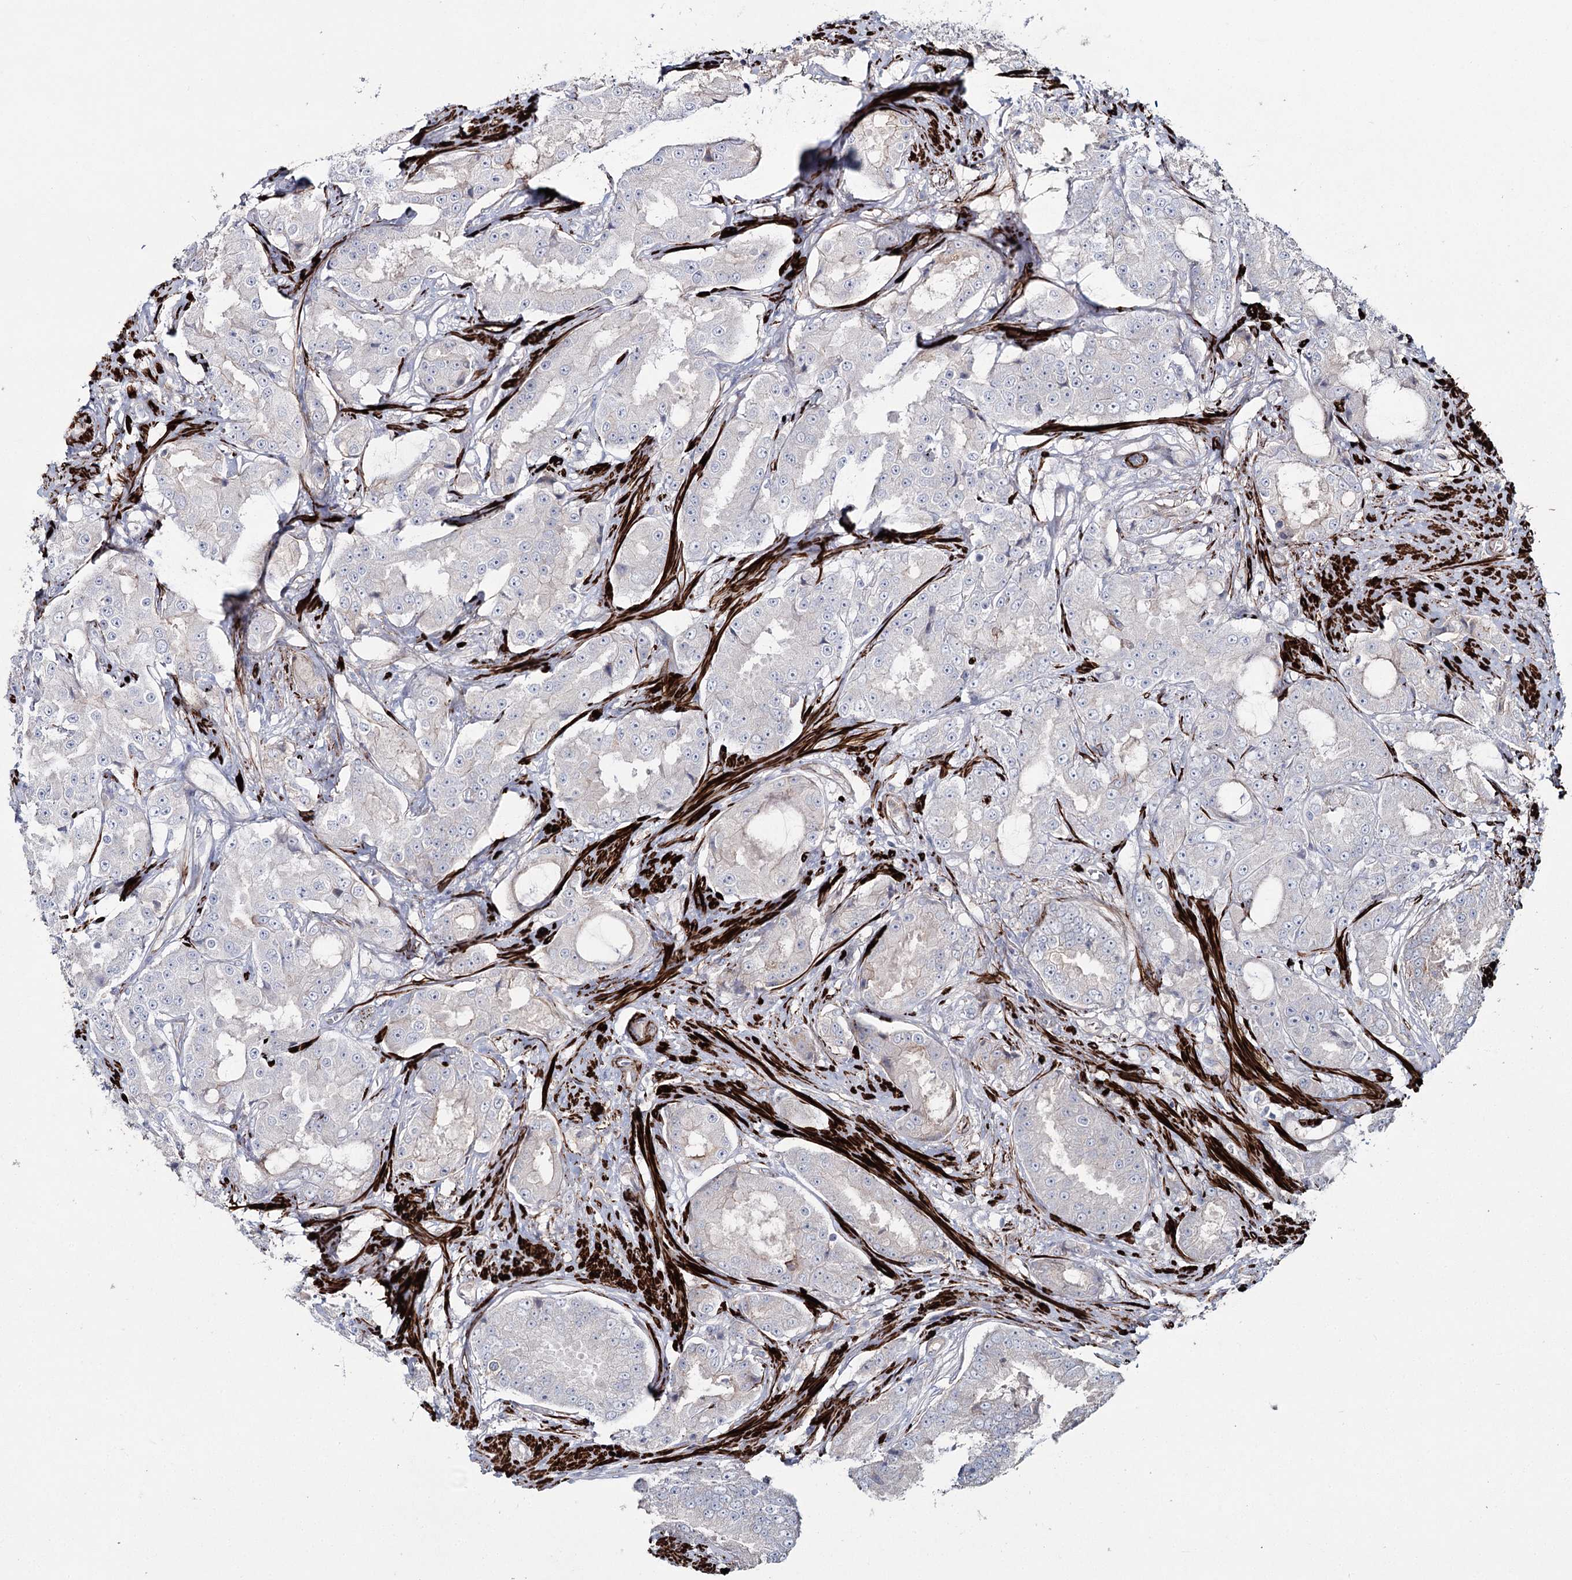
{"staining": {"intensity": "negative", "quantity": "none", "location": "none"}, "tissue": "prostate cancer", "cell_type": "Tumor cells", "image_type": "cancer", "snomed": [{"axis": "morphology", "description": "Adenocarcinoma, High grade"}, {"axis": "topography", "description": "Prostate"}], "caption": "An IHC histopathology image of adenocarcinoma (high-grade) (prostate) is shown. There is no staining in tumor cells of adenocarcinoma (high-grade) (prostate). (DAB (3,3'-diaminobenzidine) immunohistochemistry (IHC), high magnification).", "gene": "SUMF1", "patient": {"sex": "male", "age": 73}}